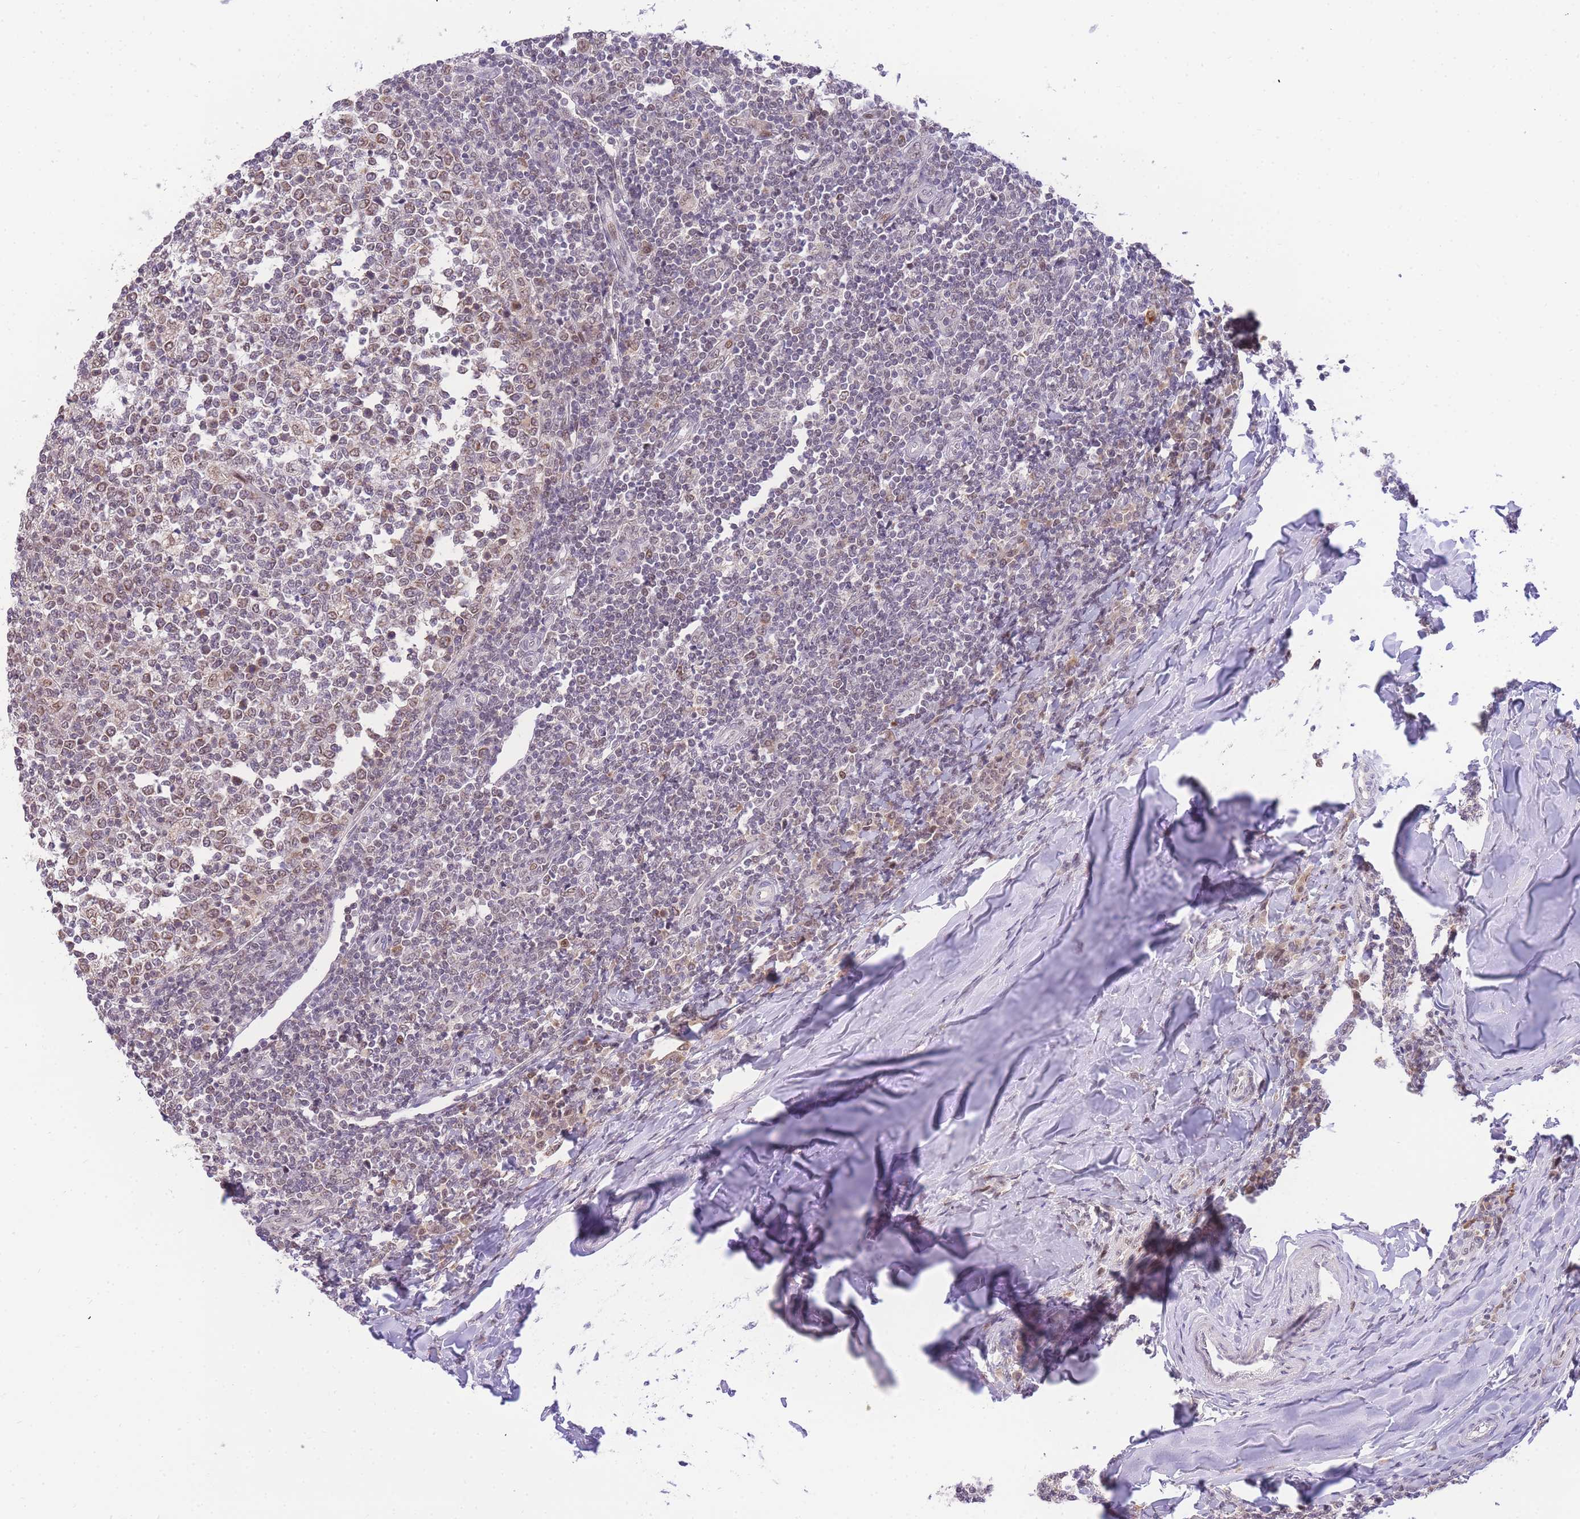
{"staining": {"intensity": "weak", "quantity": "25%-75%", "location": "nuclear"}, "tissue": "tonsil", "cell_type": "Germinal center cells", "image_type": "normal", "snomed": [{"axis": "morphology", "description": "Normal tissue, NOS"}, {"axis": "topography", "description": "Tonsil"}], "caption": "DAB (3,3'-diaminobenzidine) immunohistochemical staining of normal human tonsil displays weak nuclear protein staining in approximately 25%-75% of germinal center cells.", "gene": "PUS10", "patient": {"sex": "female", "age": 19}}